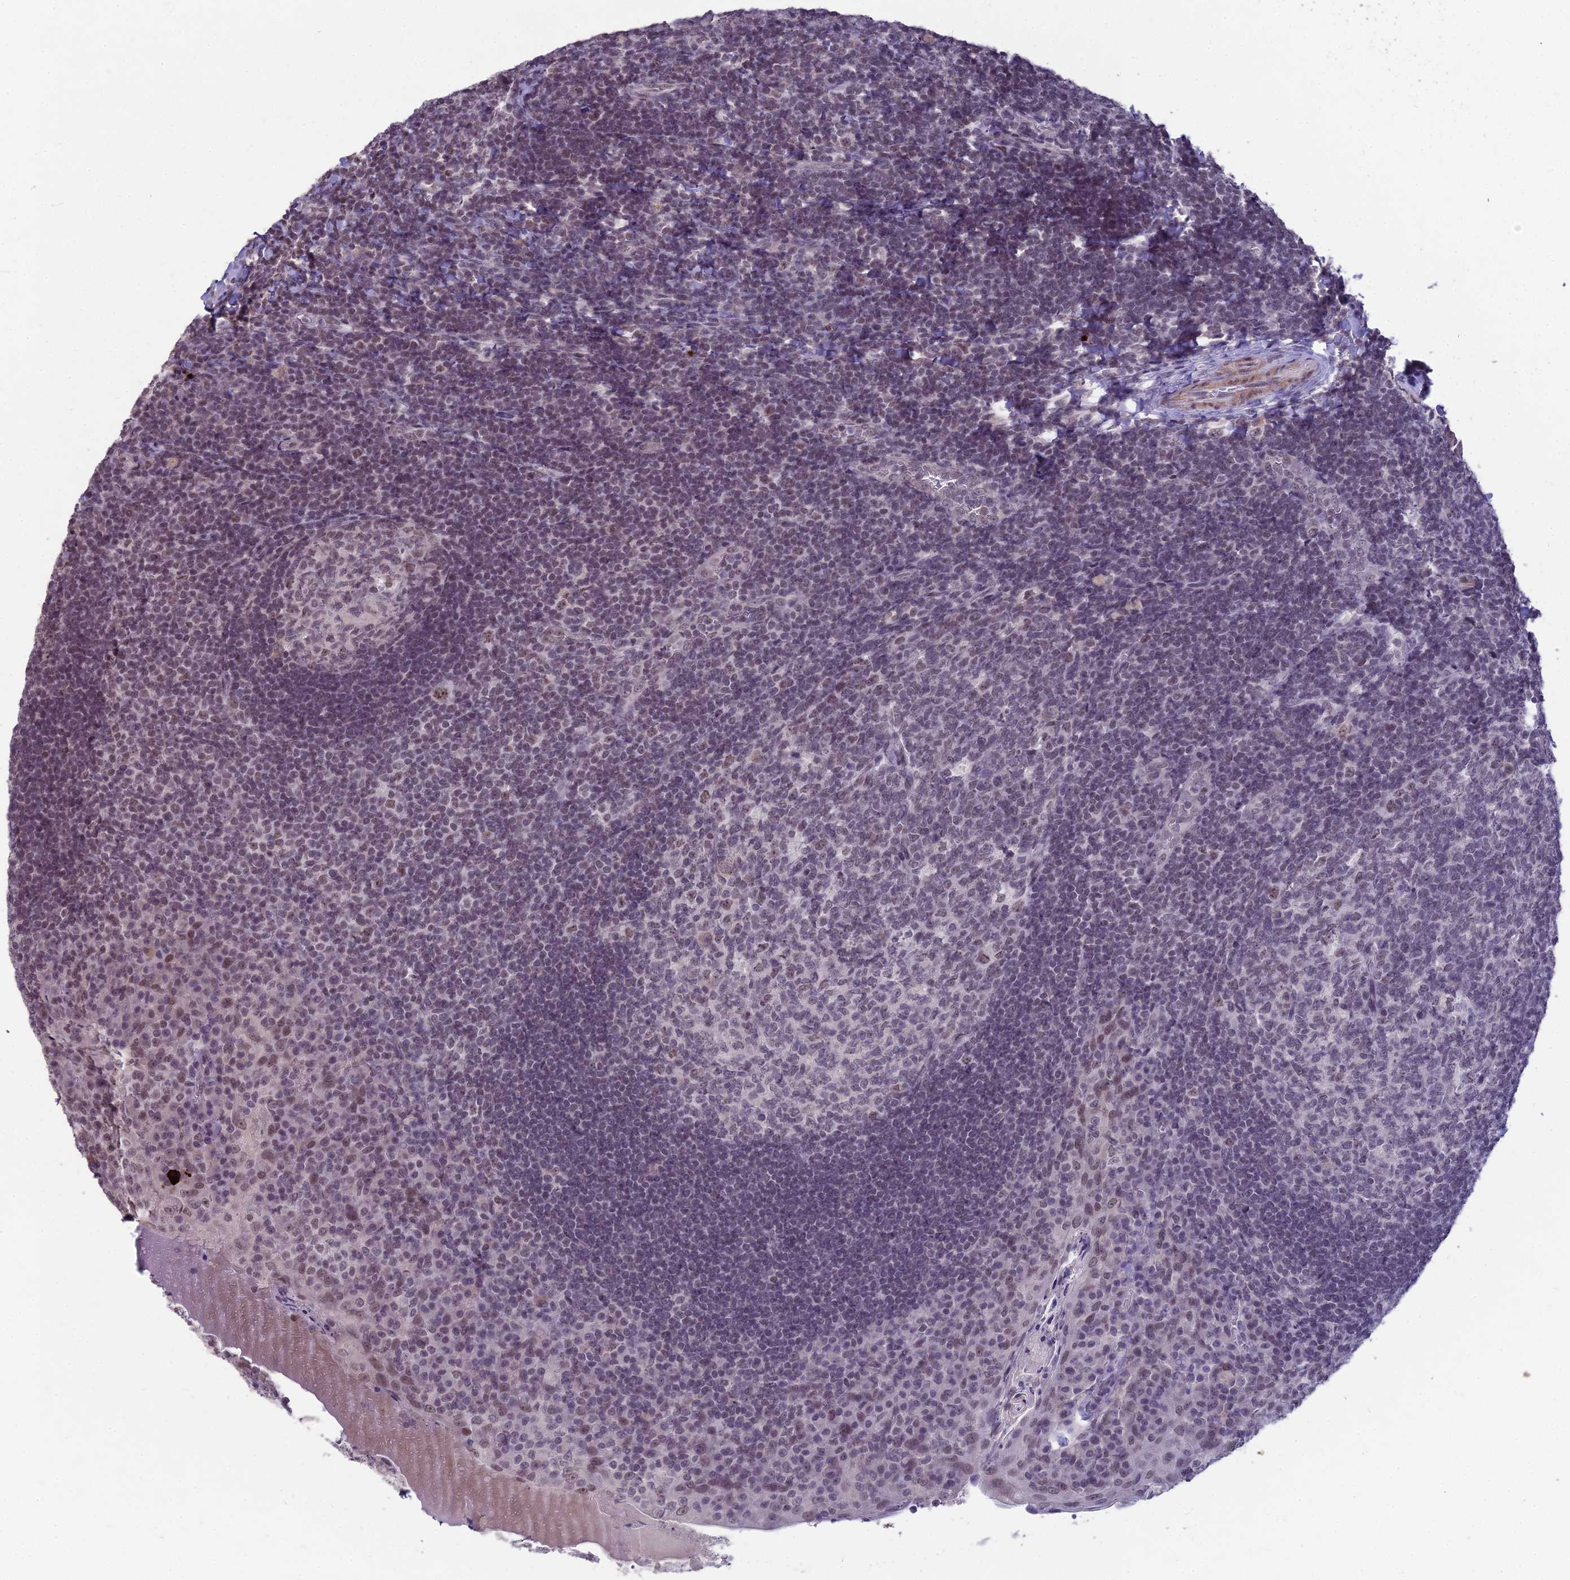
{"staining": {"intensity": "weak", "quantity": "25%-75%", "location": "nuclear"}, "tissue": "tonsil", "cell_type": "Germinal center cells", "image_type": "normal", "snomed": [{"axis": "morphology", "description": "Normal tissue, NOS"}, {"axis": "topography", "description": "Tonsil"}], "caption": "Immunohistochemistry (IHC) micrograph of benign tonsil: human tonsil stained using immunohistochemistry exhibits low levels of weak protein expression localized specifically in the nuclear of germinal center cells, appearing as a nuclear brown color.", "gene": "KAT7", "patient": {"sex": "male", "age": 17}}